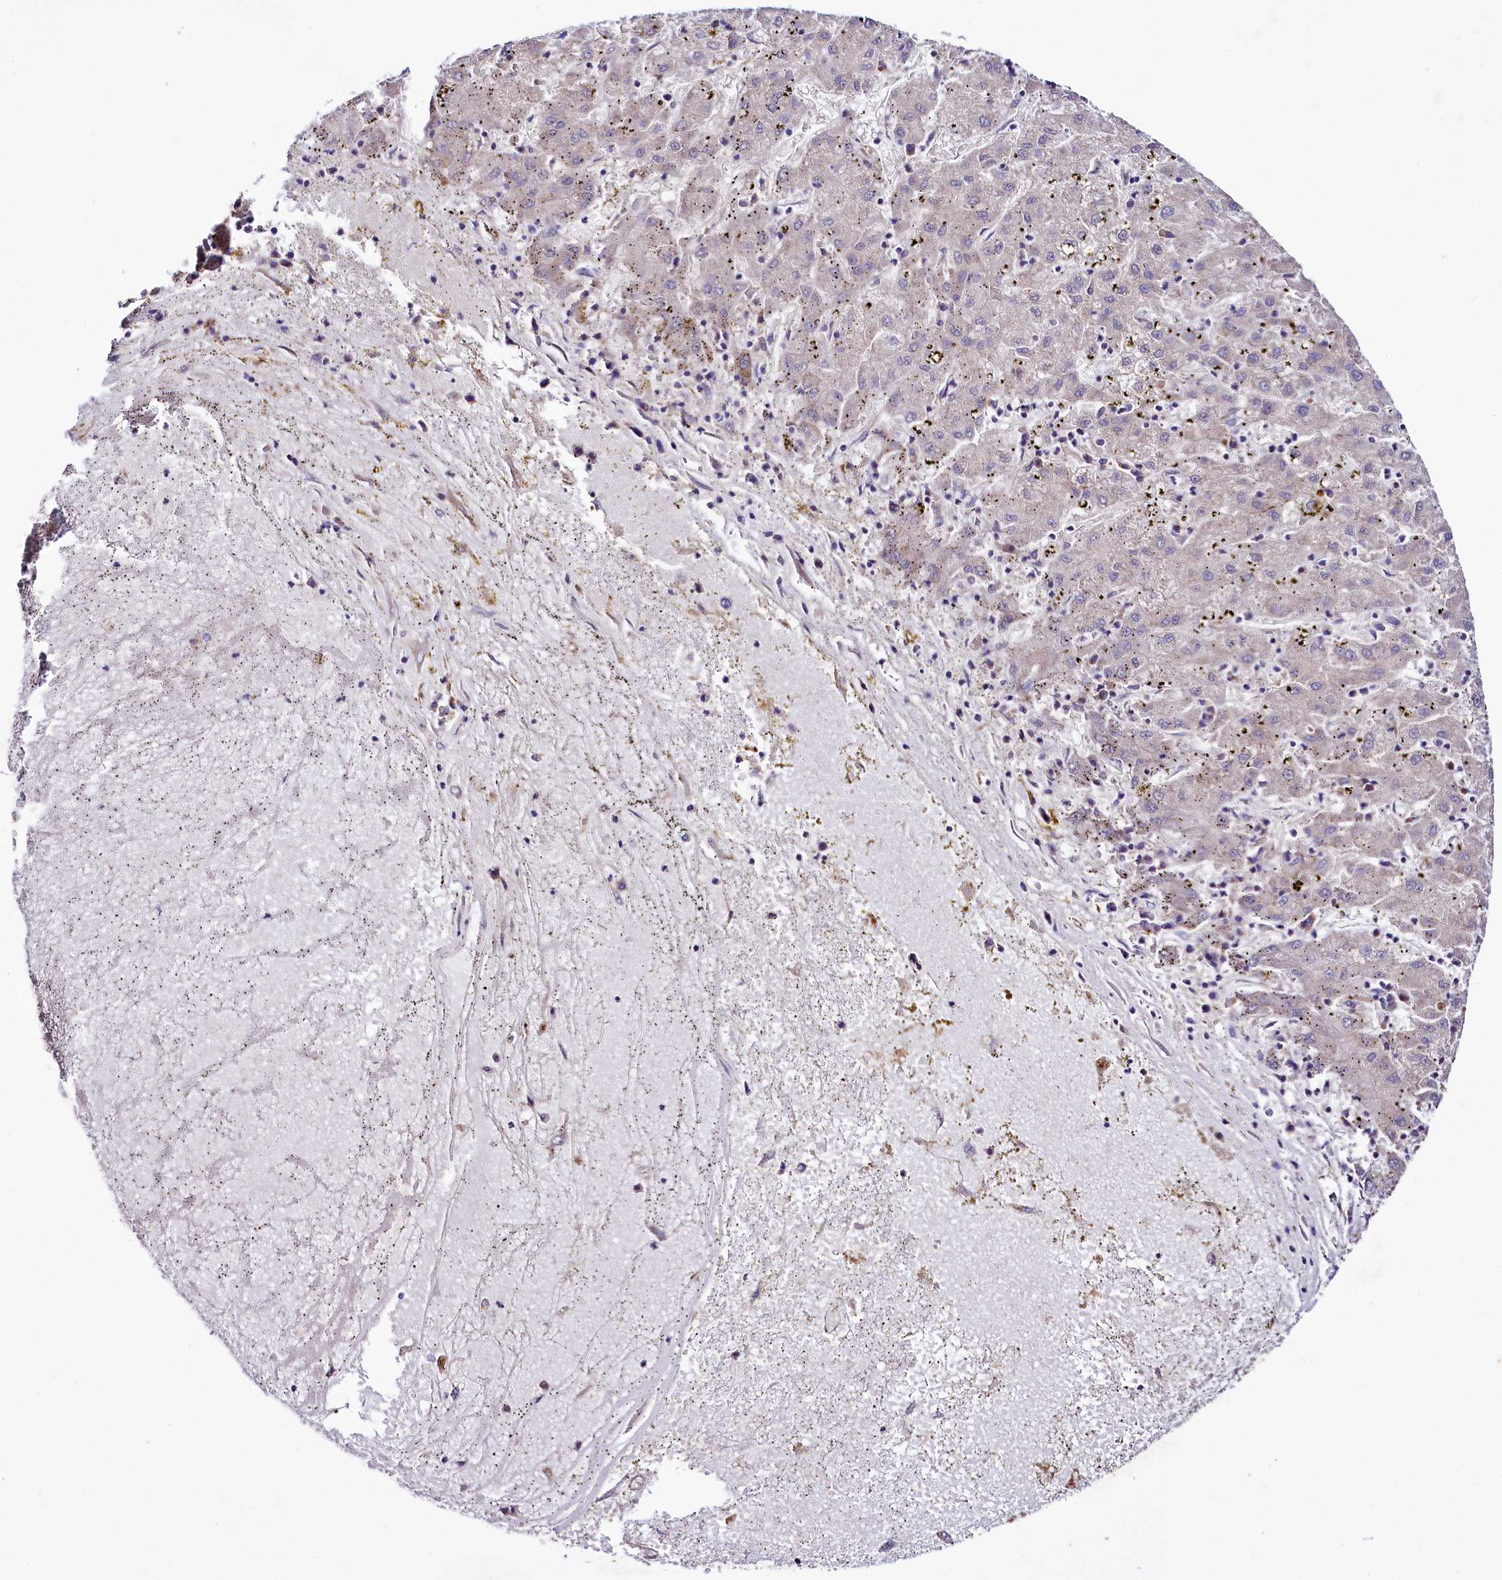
{"staining": {"intensity": "weak", "quantity": "<25%", "location": "cytoplasmic/membranous"}, "tissue": "liver cancer", "cell_type": "Tumor cells", "image_type": "cancer", "snomed": [{"axis": "morphology", "description": "Carcinoma, Hepatocellular, NOS"}, {"axis": "topography", "description": "Liver"}], "caption": "This is an immunohistochemistry photomicrograph of liver hepatocellular carcinoma. There is no staining in tumor cells.", "gene": "SPATS2", "patient": {"sex": "male", "age": 72}}